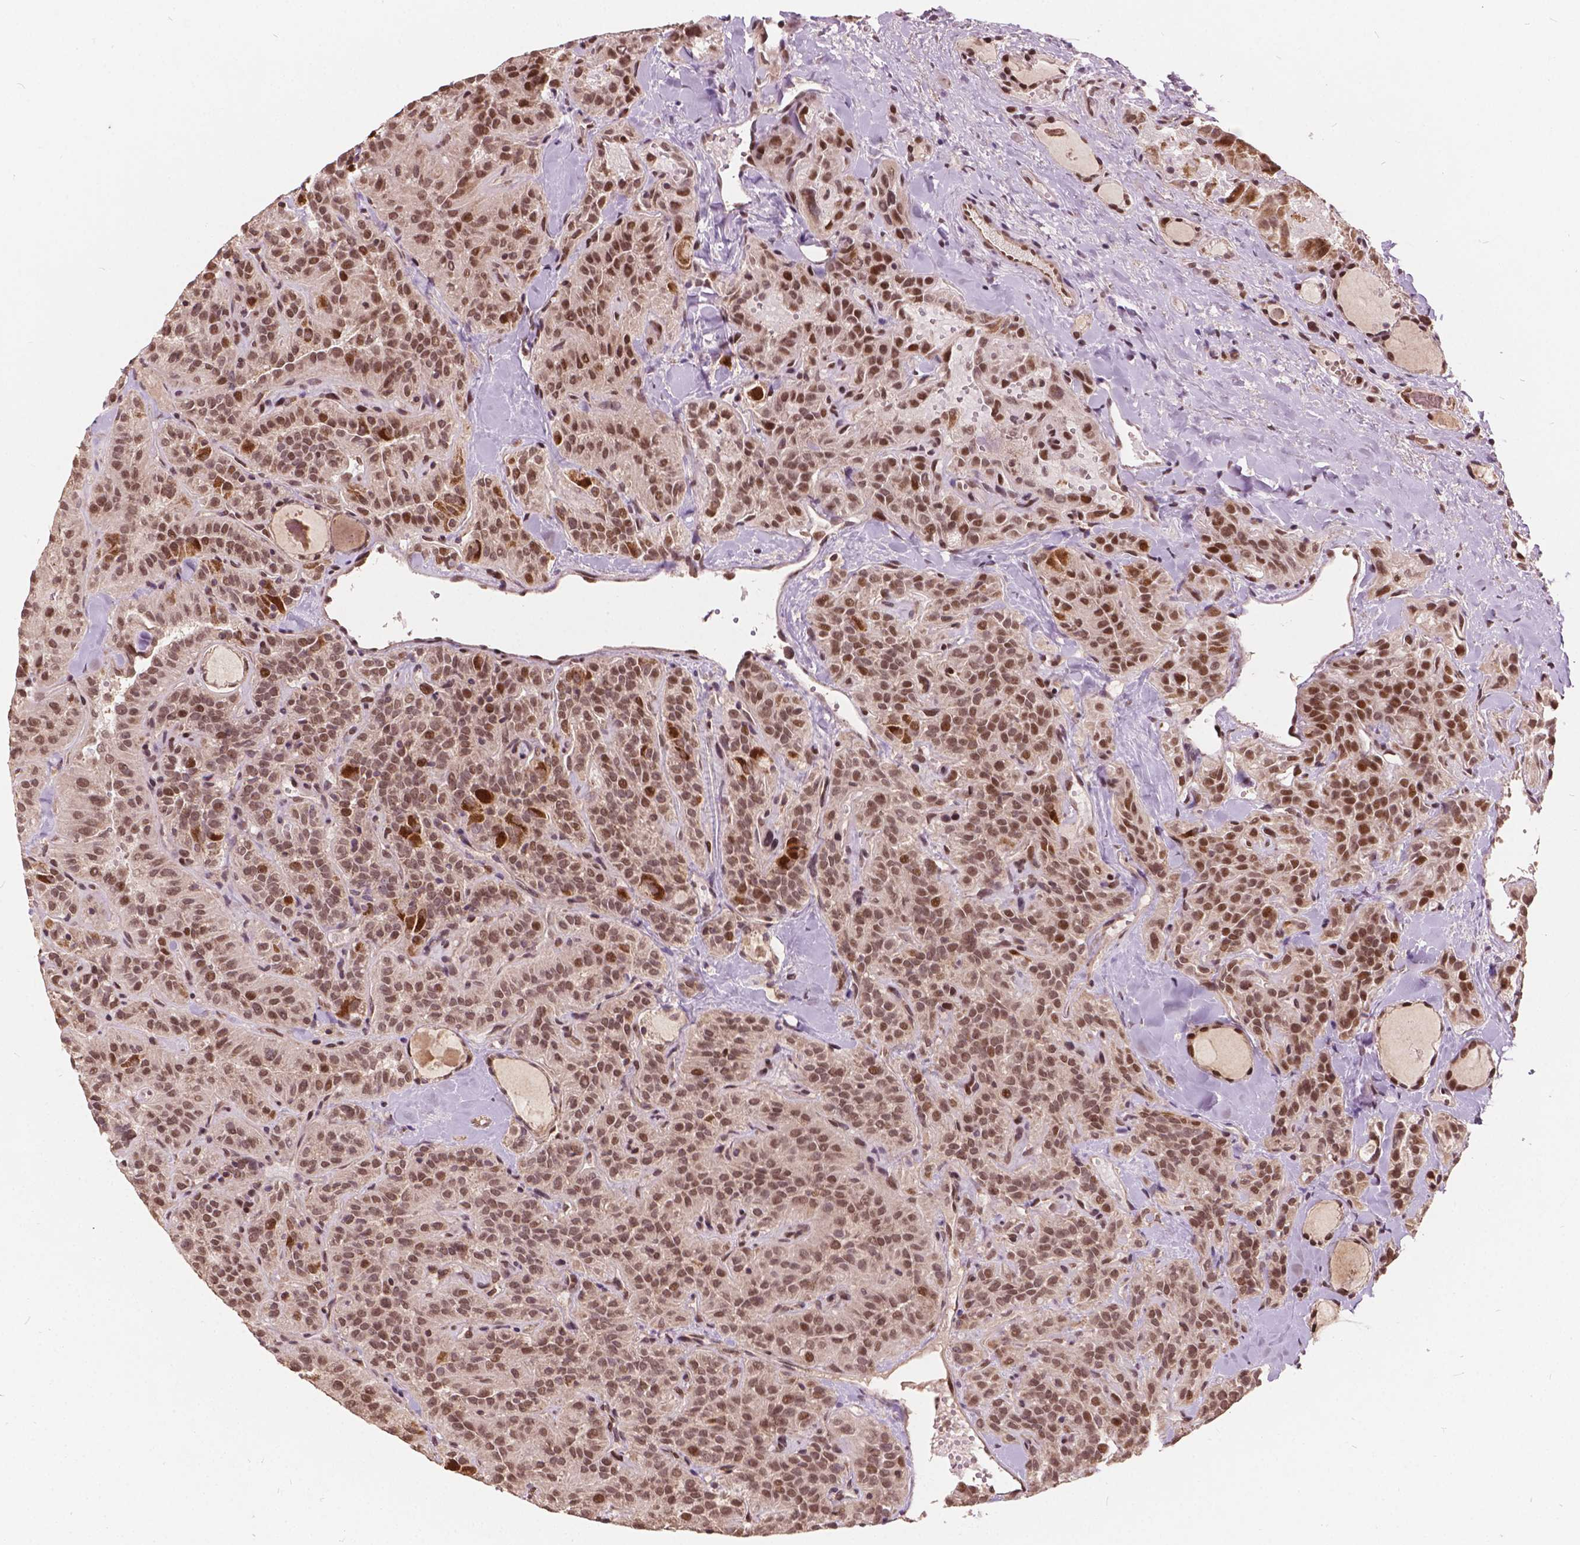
{"staining": {"intensity": "moderate", "quantity": ">75%", "location": "nuclear"}, "tissue": "thyroid cancer", "cell_type": "Tumor cells", "image_type": "cancer", "snomed": [{"axis": "morphology", "description": "Papillary adenocarcinoma, NOS"}, {"axis": "topography", "description": "Thyroid gland"}], "caption": "This is an image of immunohistochemistry (IHC) staining of thyroid cancer (papillary adenocarcinoma), which shows moderate expression in the nuclear of tumor cells.", "gene": "GPS2", "patient": {"sex": "female", "age": 45}}